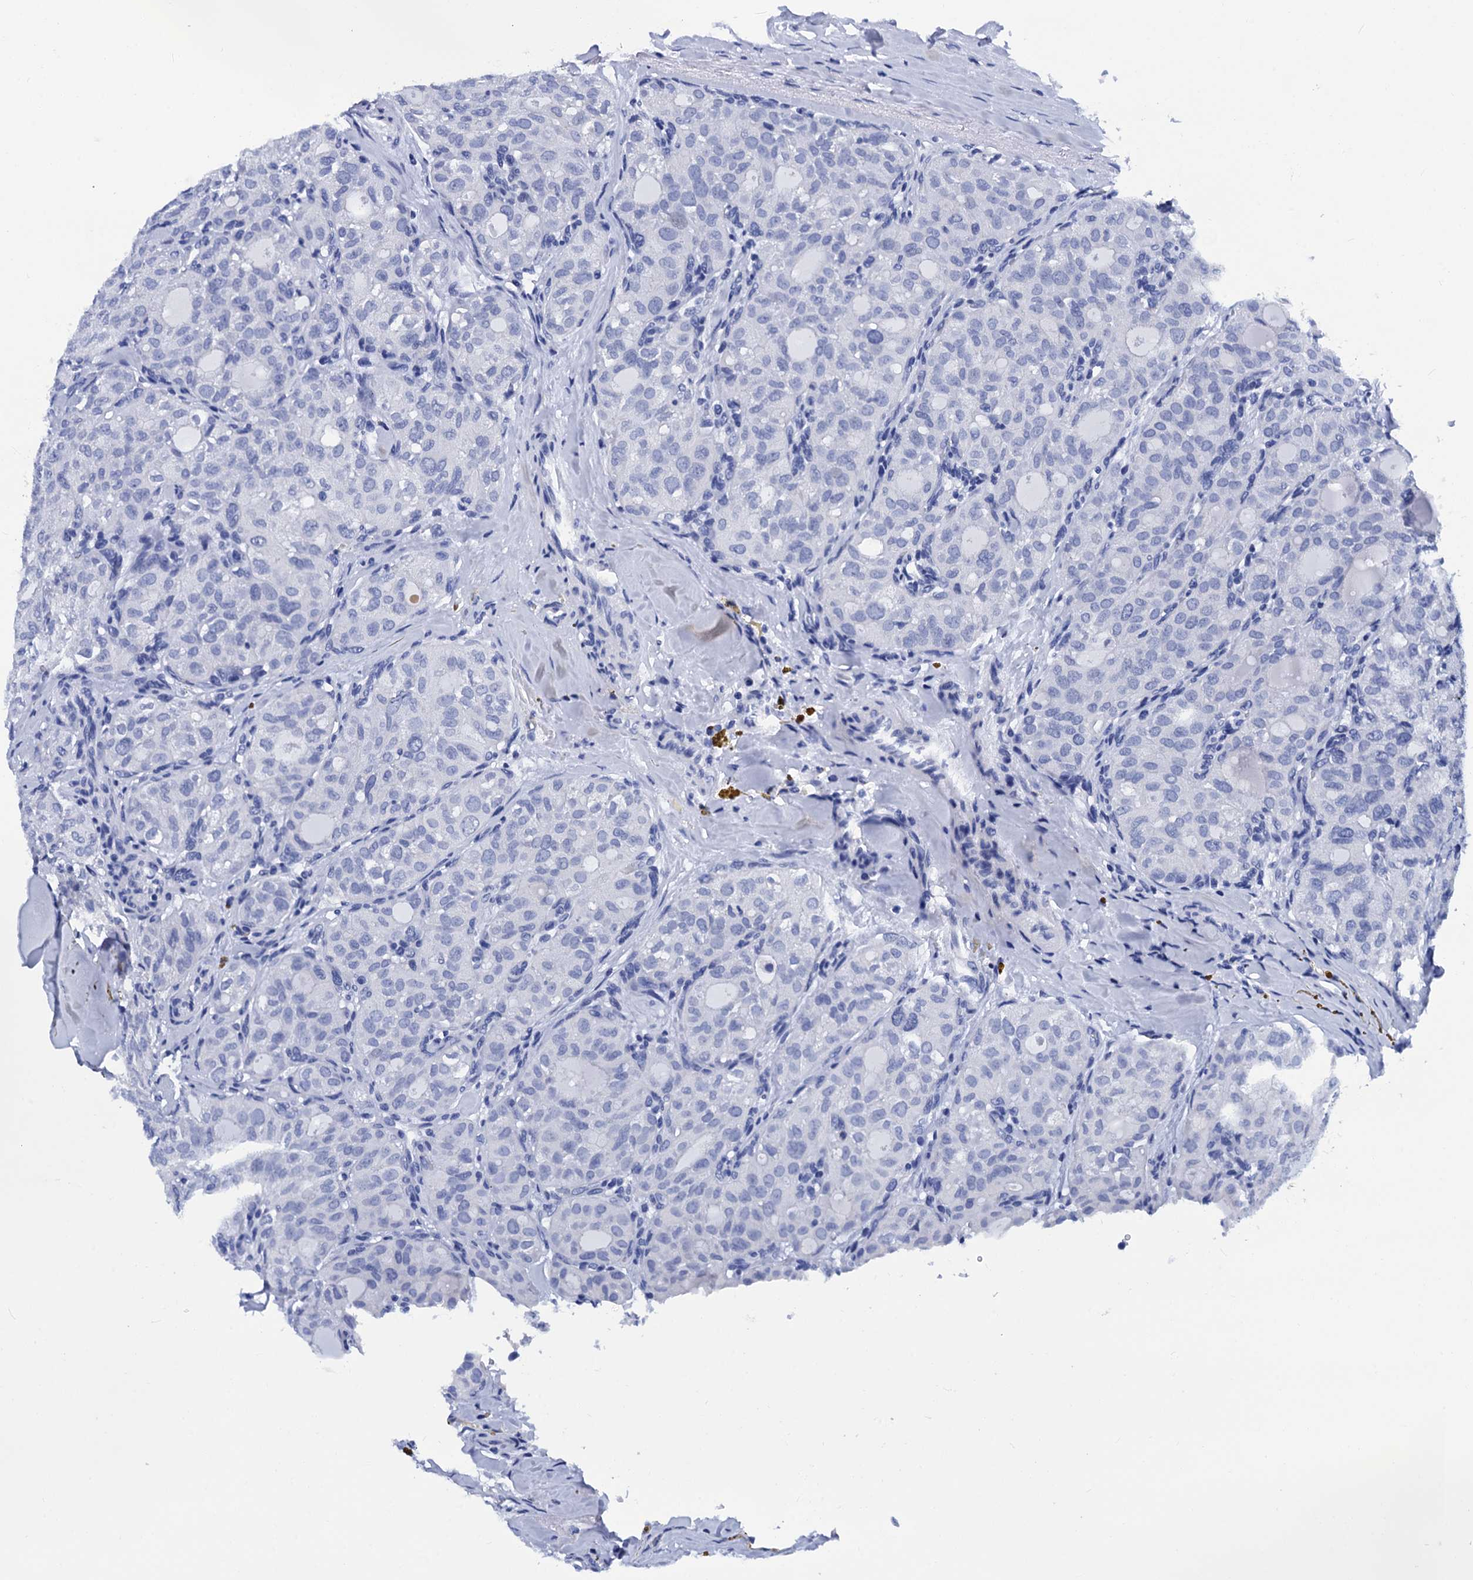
{"staining": {"intensity": "negative", "quantity": "none", "location": "none"}, "tissue": "thyroid cancer", "cell_type": "Tumor cells", "image_type": "cancer", "snomed": [{"axis": "morphology", "description": "Follicular adenoma carcinoma, NOS"}, {"axis": "topography", "description": "Thyroid gland"}], "caption": "The photomicrograph reveals no staining of tumor cells in thyroid cancer.", "gene": "MYBPC3", "patient": {"sex": "male", "age": 75}}